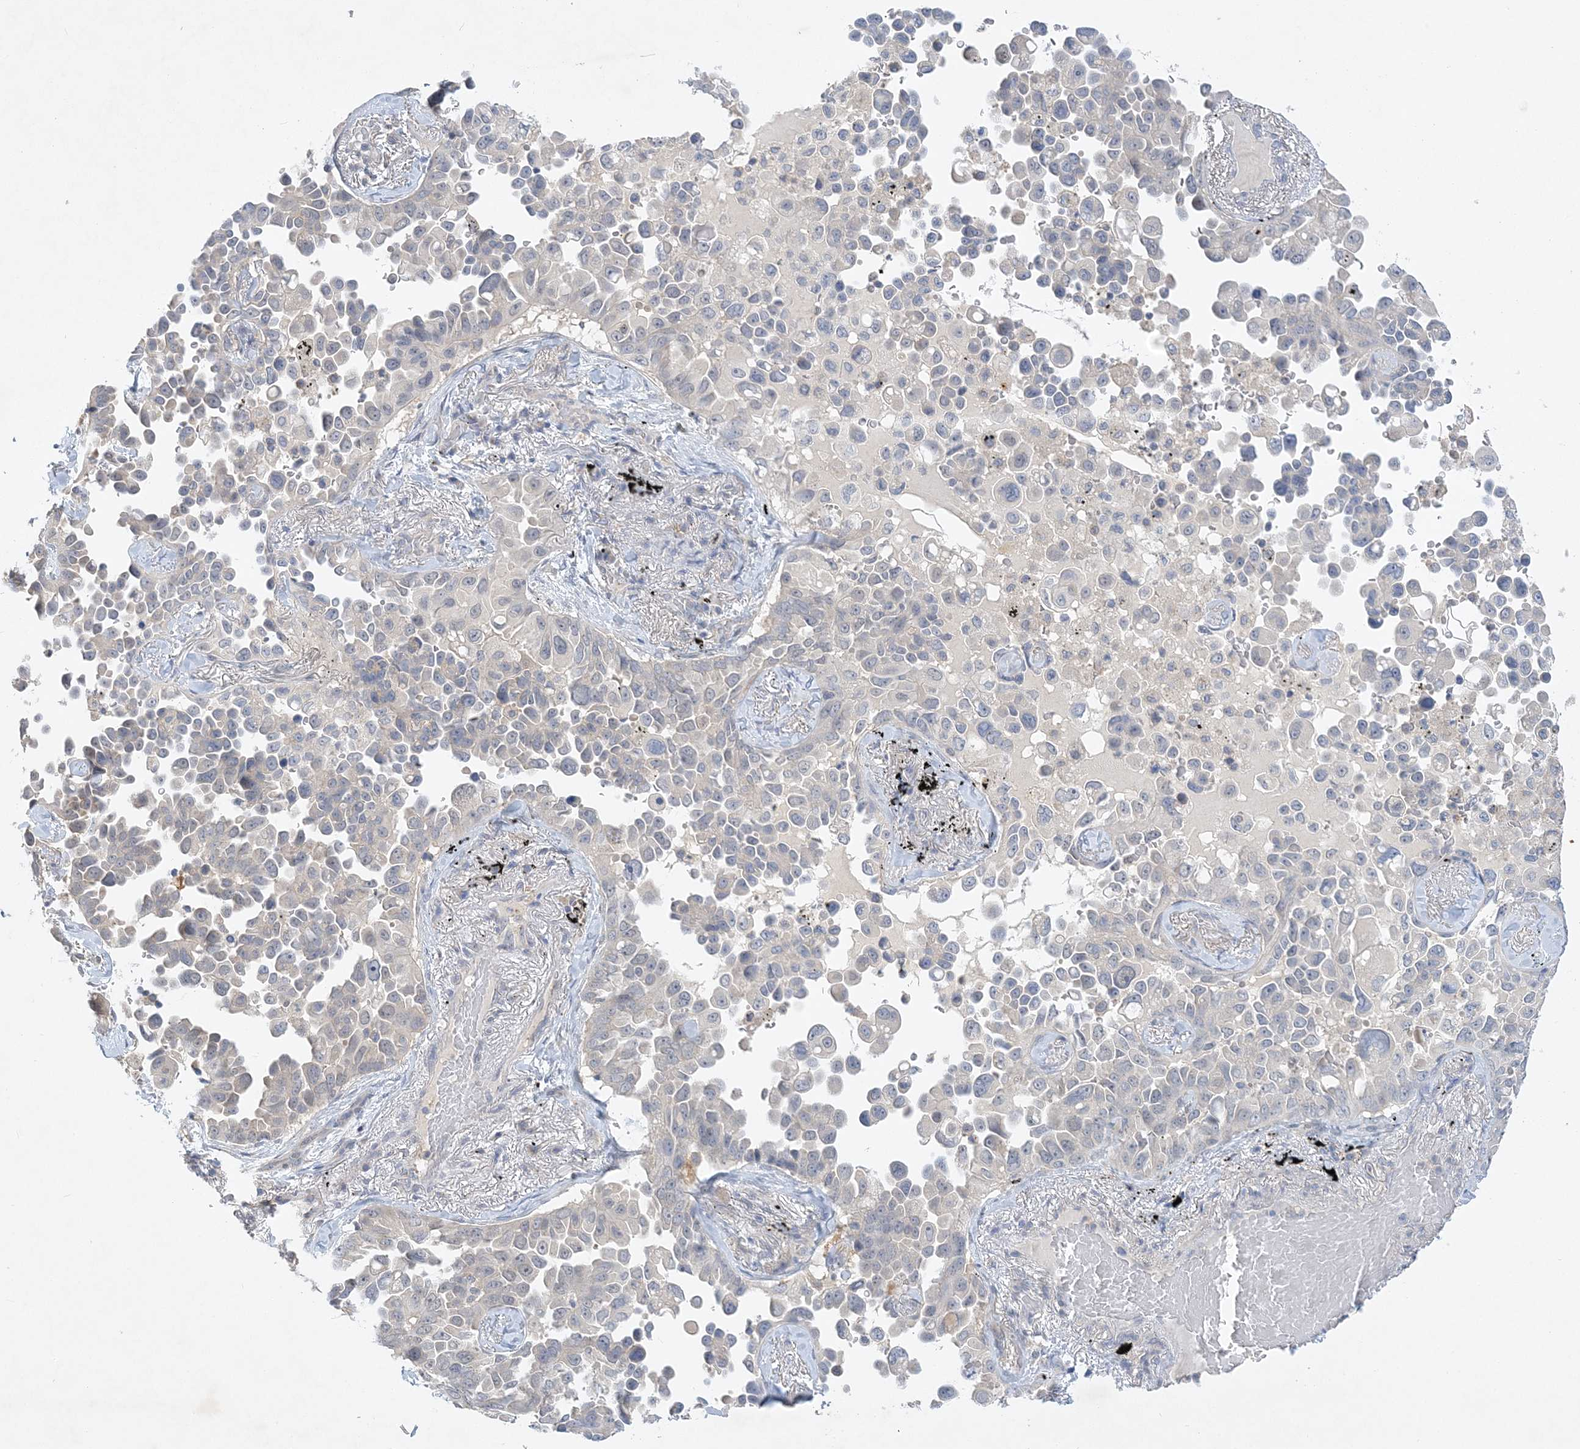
{"staining": {"intensity": "negative", "quantity": "none", "location": "none"}, "tissue": "lung cancer", "cell_type": "Tumor cells", "image_type": "cancer", "snomed": [{"axis": "morphology", "description": "Adenocarcinoma, NOS"}, {"axis": "topography", "description": "Lung"}], "caption": "Immunohistochemistry of lung cancer displays no positivity in tumor cells.", "gene": "ANKRD35", "patient": {"sex": "female", "age": 67}}